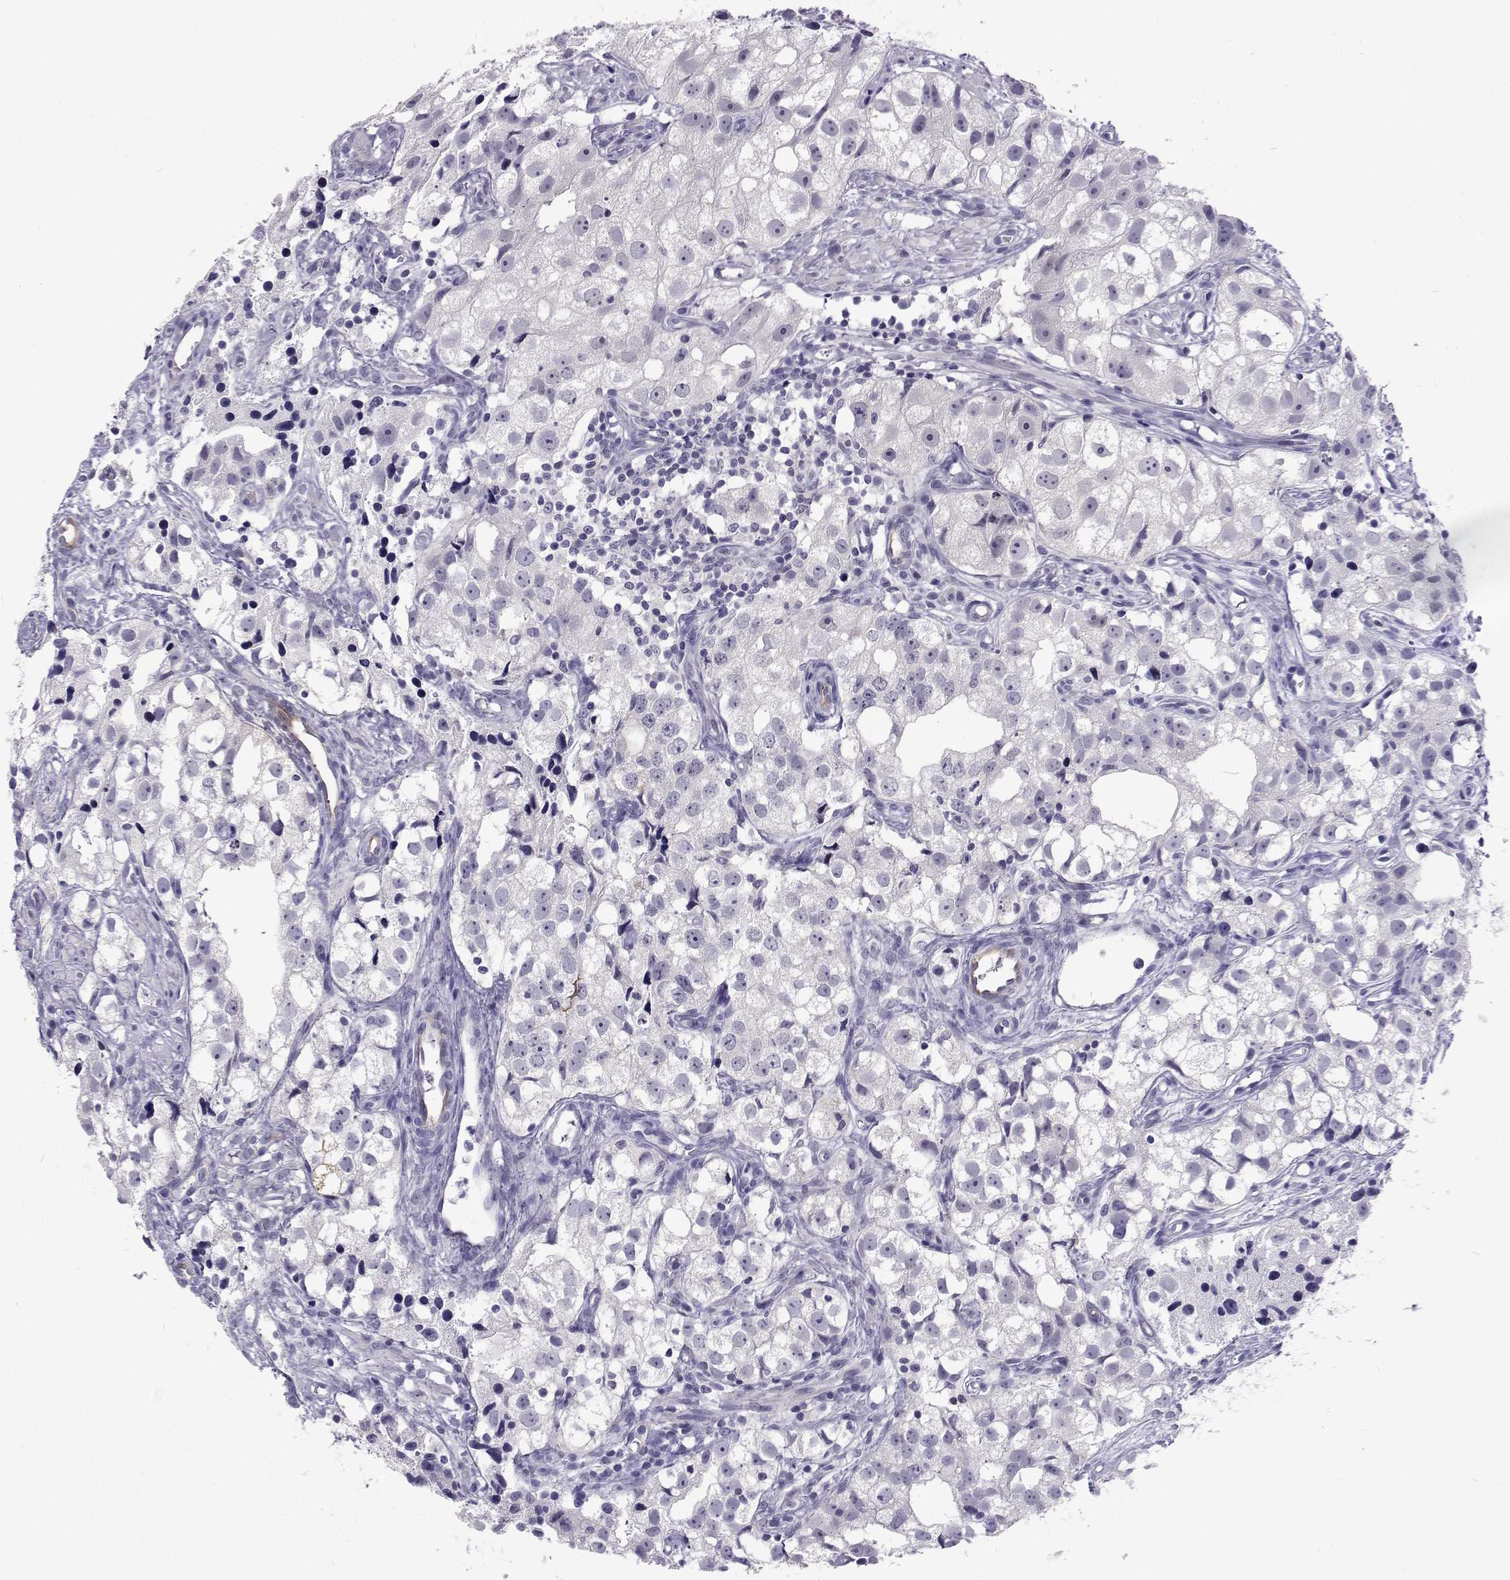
{"staining": {"intensity": "negative", "quantity": "none", "location": "none"}, "tissue": "prostate cancer", "cell_type": "Tumor cells", "image_type": "cancer", "snomed": [{"axis": "morphology", "description": "Adenocarcinoma, High grade"}, {"axis": "topography", "description": "Prostate"}], "caption": "Prostate cancer was stained to show a protein in brown. There is no significant positivity in tumor cells. The staining is performed using DAB (3,3'-diaminobenzidine) brown chromogen with nuclei counter-stained in using hematoxylin.", "gene": "GALM", "patient": {"sex": "male", "age": 68}}